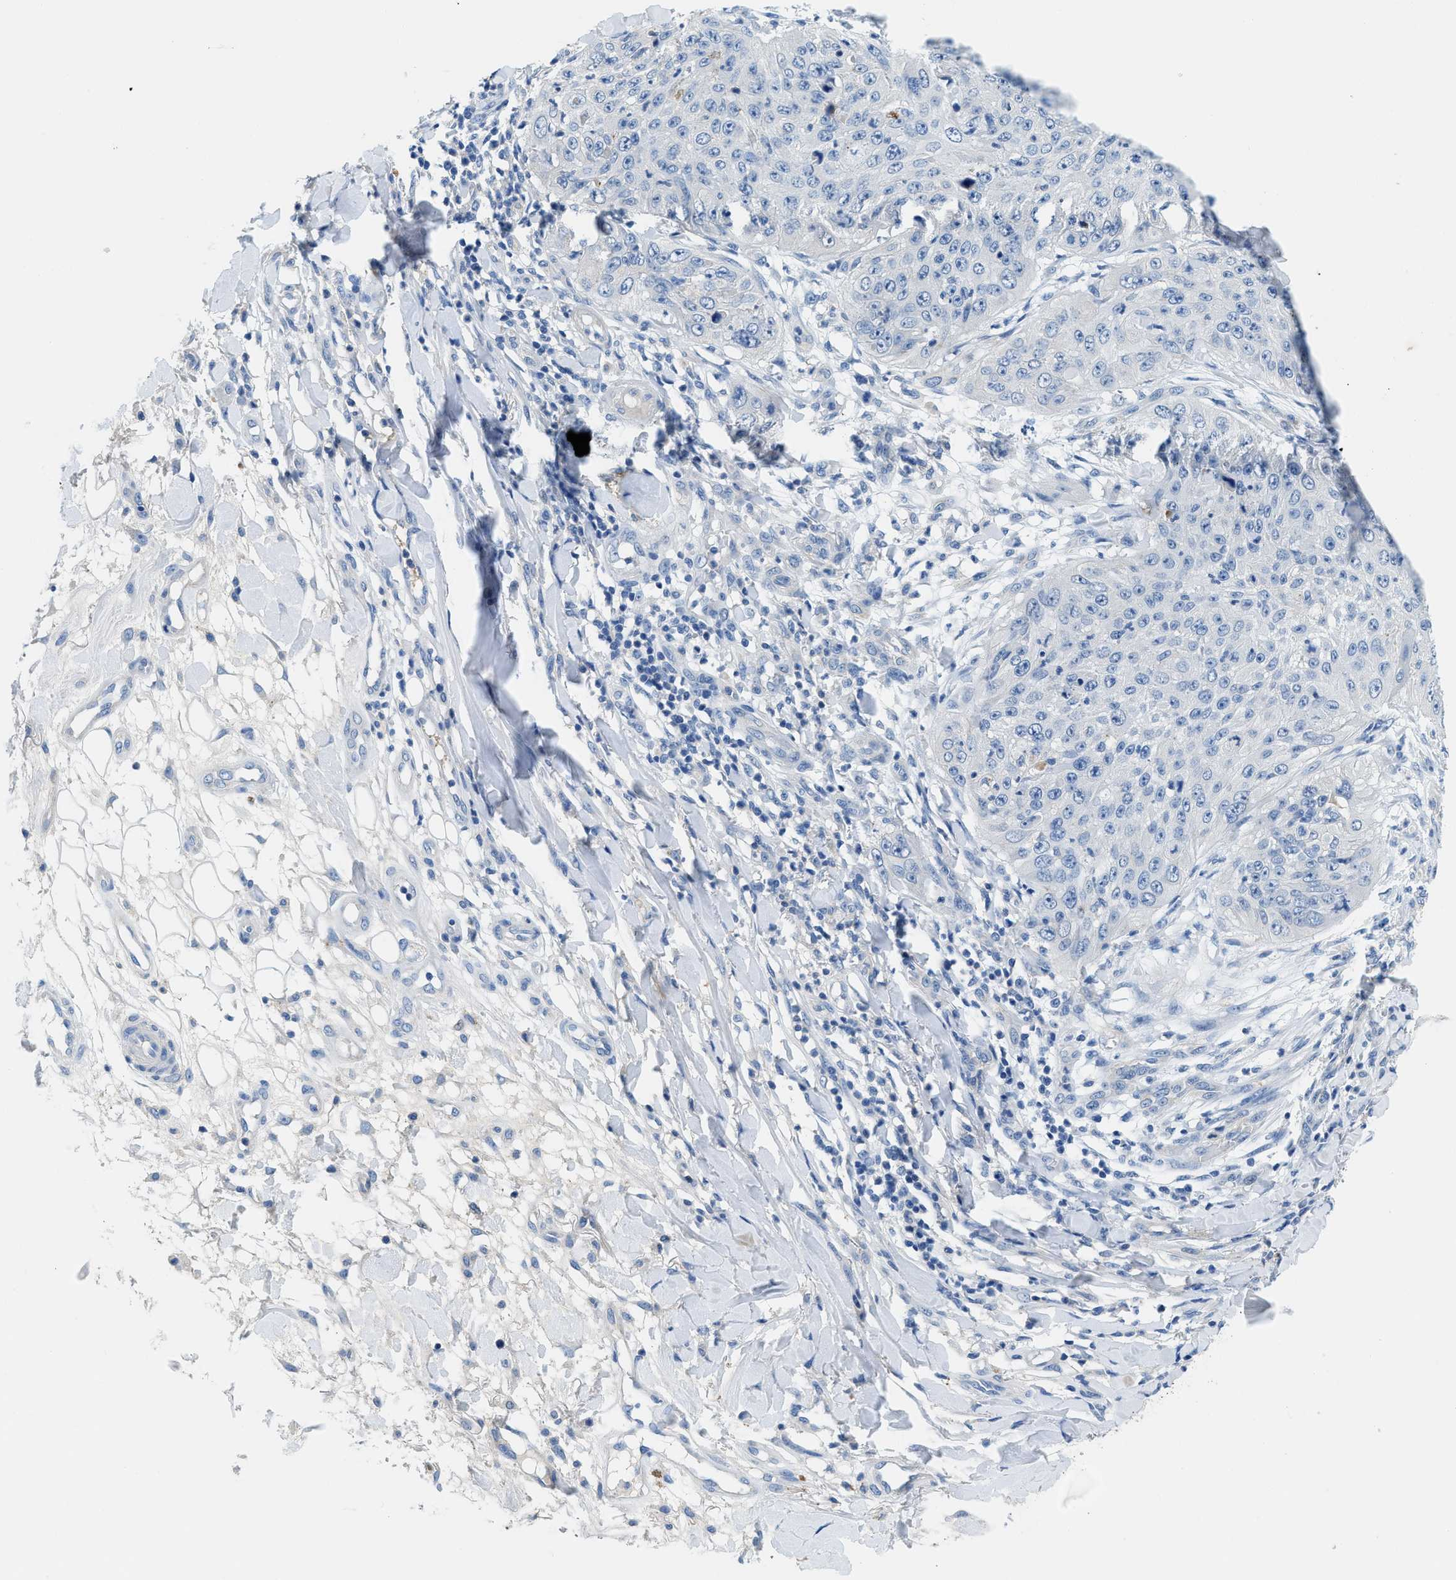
{"staining": {"intensity": "negative", "quantity": "none", "location": "none"}, "tissue": "skin cancer", "cell_type": "Tumor cells", "image_type": "cancer", "snomed": [{"axis": "morphology", "description": "Squamous cell carcinoma, NOS"}, {"axis": "topography", "description": "Skin"}], "caption": "Immunohistochemistry (IHC) of human skin cancer displays no positivity in tumor cells.", "gene": "SLC10A6", "patient": {"sex": "female", "age": 80}}